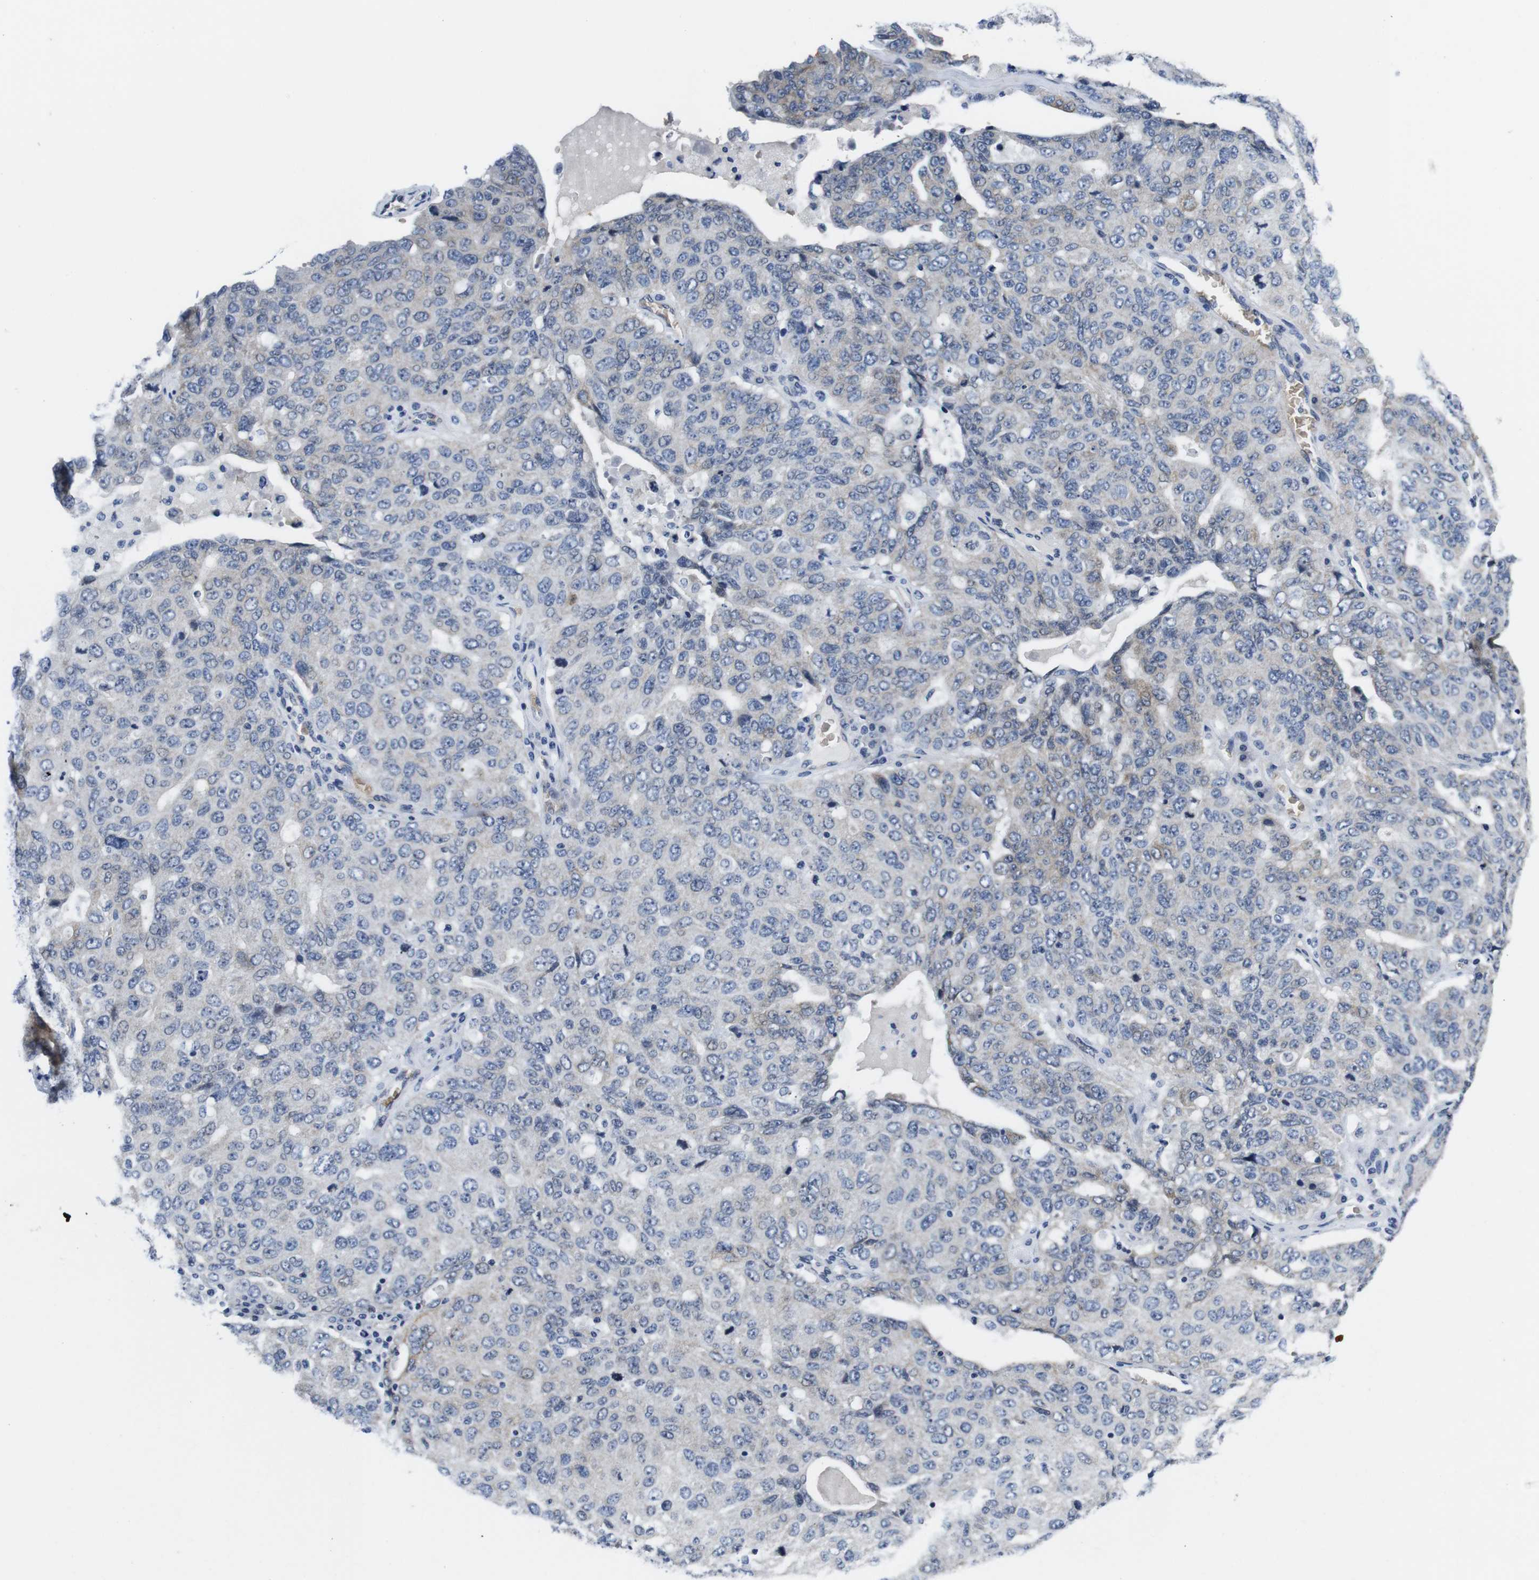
{"staining": {"intensity": "moderate", "quantity": "25%-75%", "location": "cytoplasmic/membranous"}, "tissue": "ovarian cancer", "cell_type": "Tumor cells", "image_type": "cancer", "snomed": [{"axis": "morphology", "description": "Carcinoma, endometroid"}, {"axis": "topography", "description": "Ovary"}], "caption": "Ovarian endometroid carcinoma tissue shows moderate cytoplasmic/membranous expression in about 25%-75% of tumor cells, visualized by immunohistochemistry.", "gene": "SOCS3", "patient": {"sex": "female", "age": 62}}